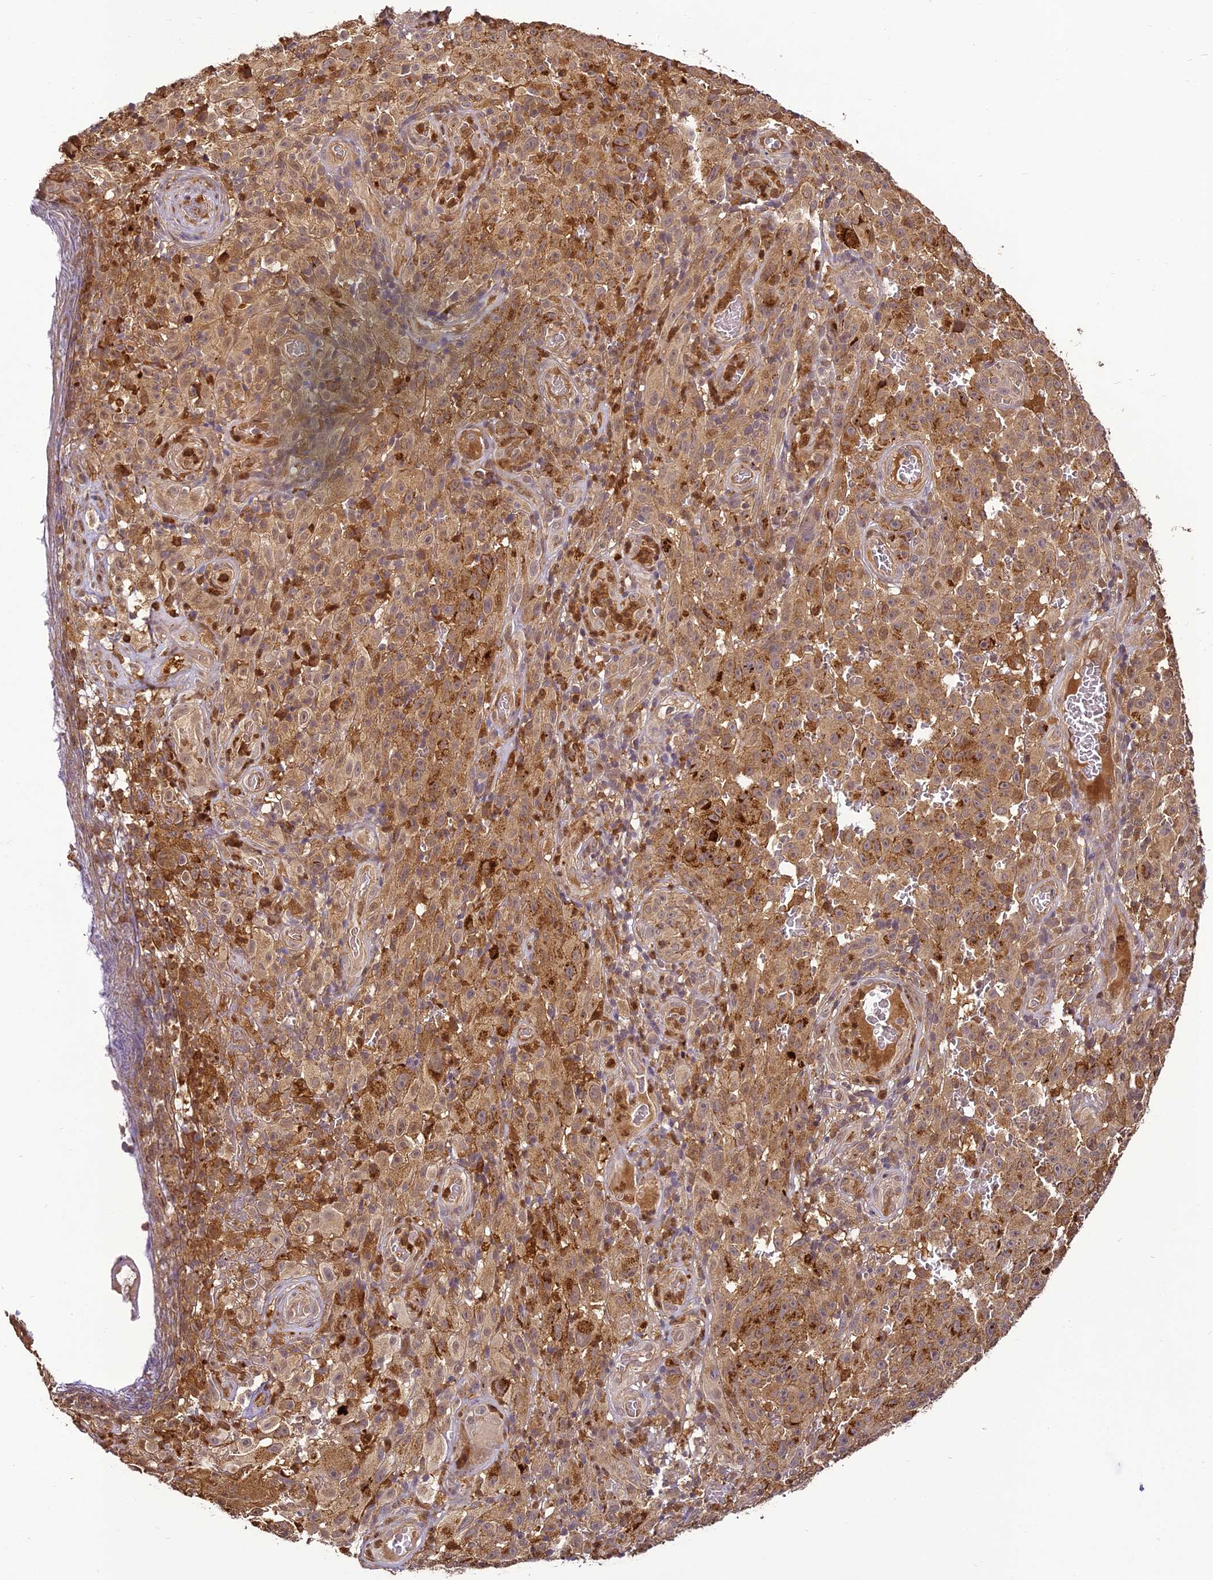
{"staining": {"intensity": "moderate", "quantity": ">75%", "location": "cytoplasmic/membranous"}, "tissue": "melanoma", "cell_type": "Tumor cells", "image_type": "cancer", "snomed": [{"axis": "morphology", "description": "Malignant melanoma, NOS"}, {"axis": "topography", "description": "Skin"}], "caption": "This micrograph shows immunohistochemistry (IHC) staining of human melanoma, with medium moderate cytoplasmic/membranous expression in approximately >75% of tumor cells.", "gene": "BCDIN3D", "patient": {"sex": "female", "age": 82}}